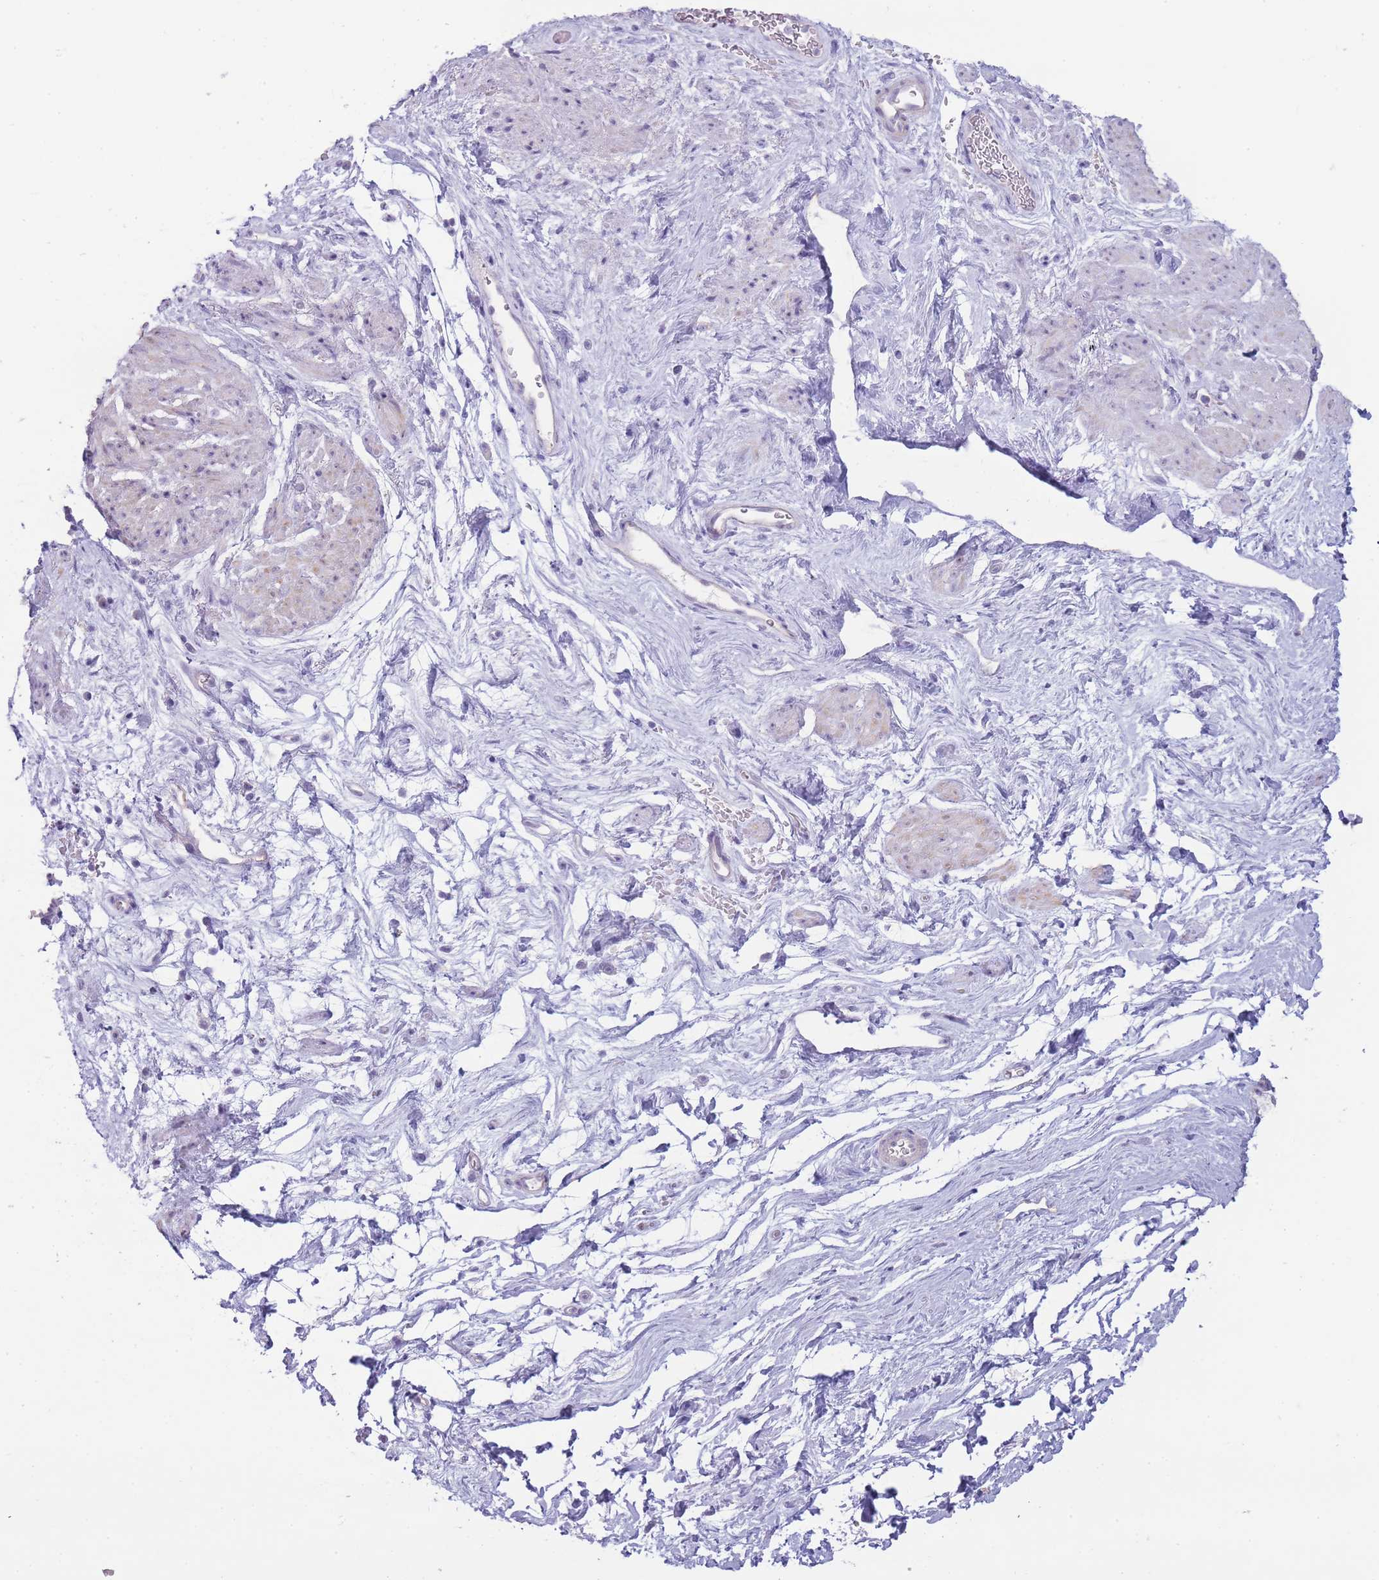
{"staining": {"intensity": "moderate", "quantity": "25%-75%", "location": "cytoplasmic/membranous"}, "tissue": "smooth muscle", "cell_type": "Smooth muscle cells", "image_type": "normal", "snomed": [{"axis": "morphology", "description": "Normal tissue, NOS"}, {"axis": "topography", "description": "Smooth muscle"}, {"axis": "topography", "description": "Peripheral nerve tissue"}], "caption": "Immunohistochemical staining of unremarkable human smooth muscle shows moderate cytoplasmic/membranous protein staining in about 25%-75% of smooth muscle cells.", "gene": "UTP14A", "patient": {"sex": "male", "age": 69}}